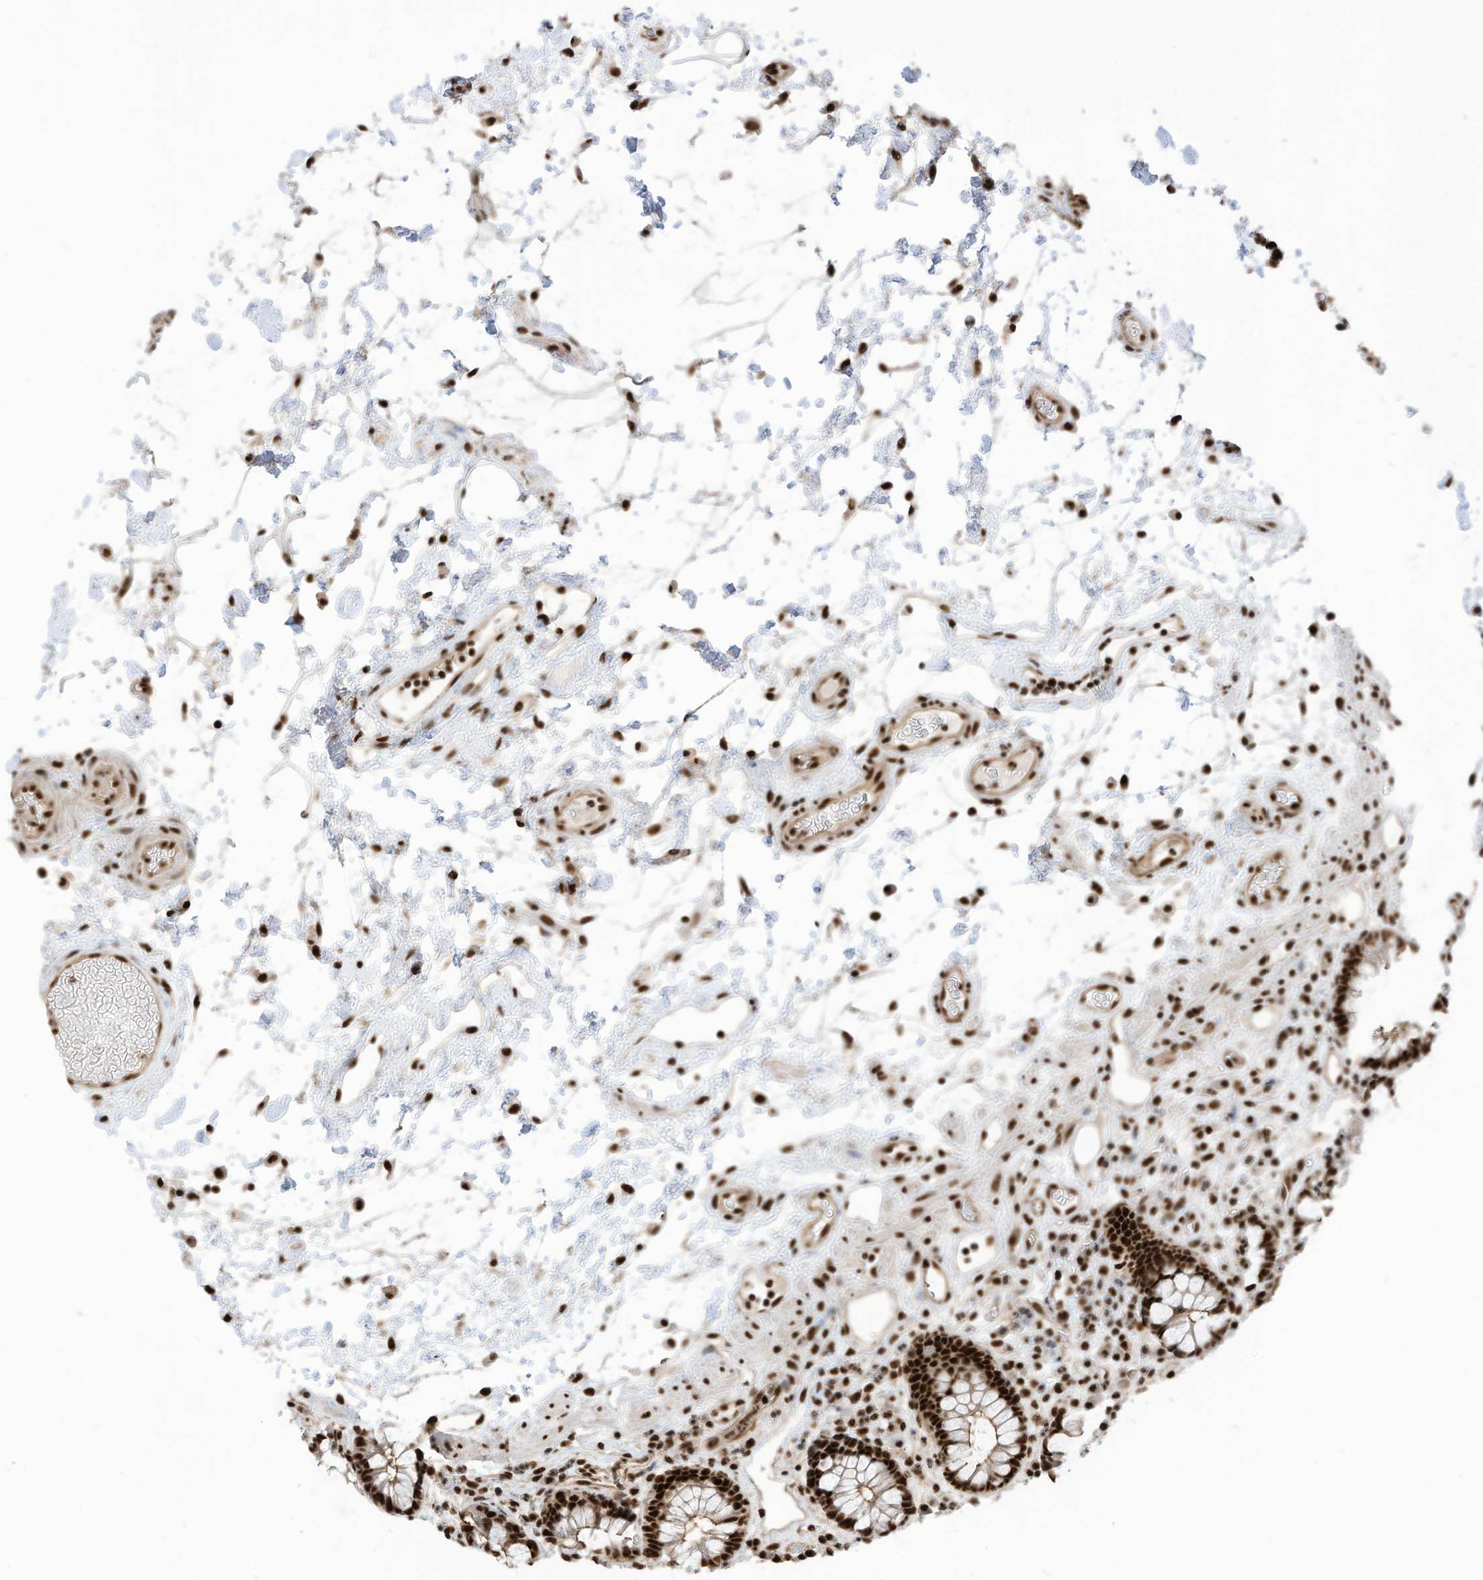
{"staining": {"intensity": "strong", "quantity": ">75%", "location": "nuclear"}, "tissue": "colon", "cell_type": "Endothelial cells", "image_type": "normal", "snomed": [{"axis": "morphology", "description": "Normal tissue, NOS"}, {"axis": "topography", "description": "Colon"}], "caption": "The image exhibits staining of normal colon, revealing strong nuclear protein positivity (brown color) within endothelial cells. (Brightfield microscopy of DAB IHC at high magnification).", "gene": "SF3A3", "patient": {"sex": "female", "age": 79}}